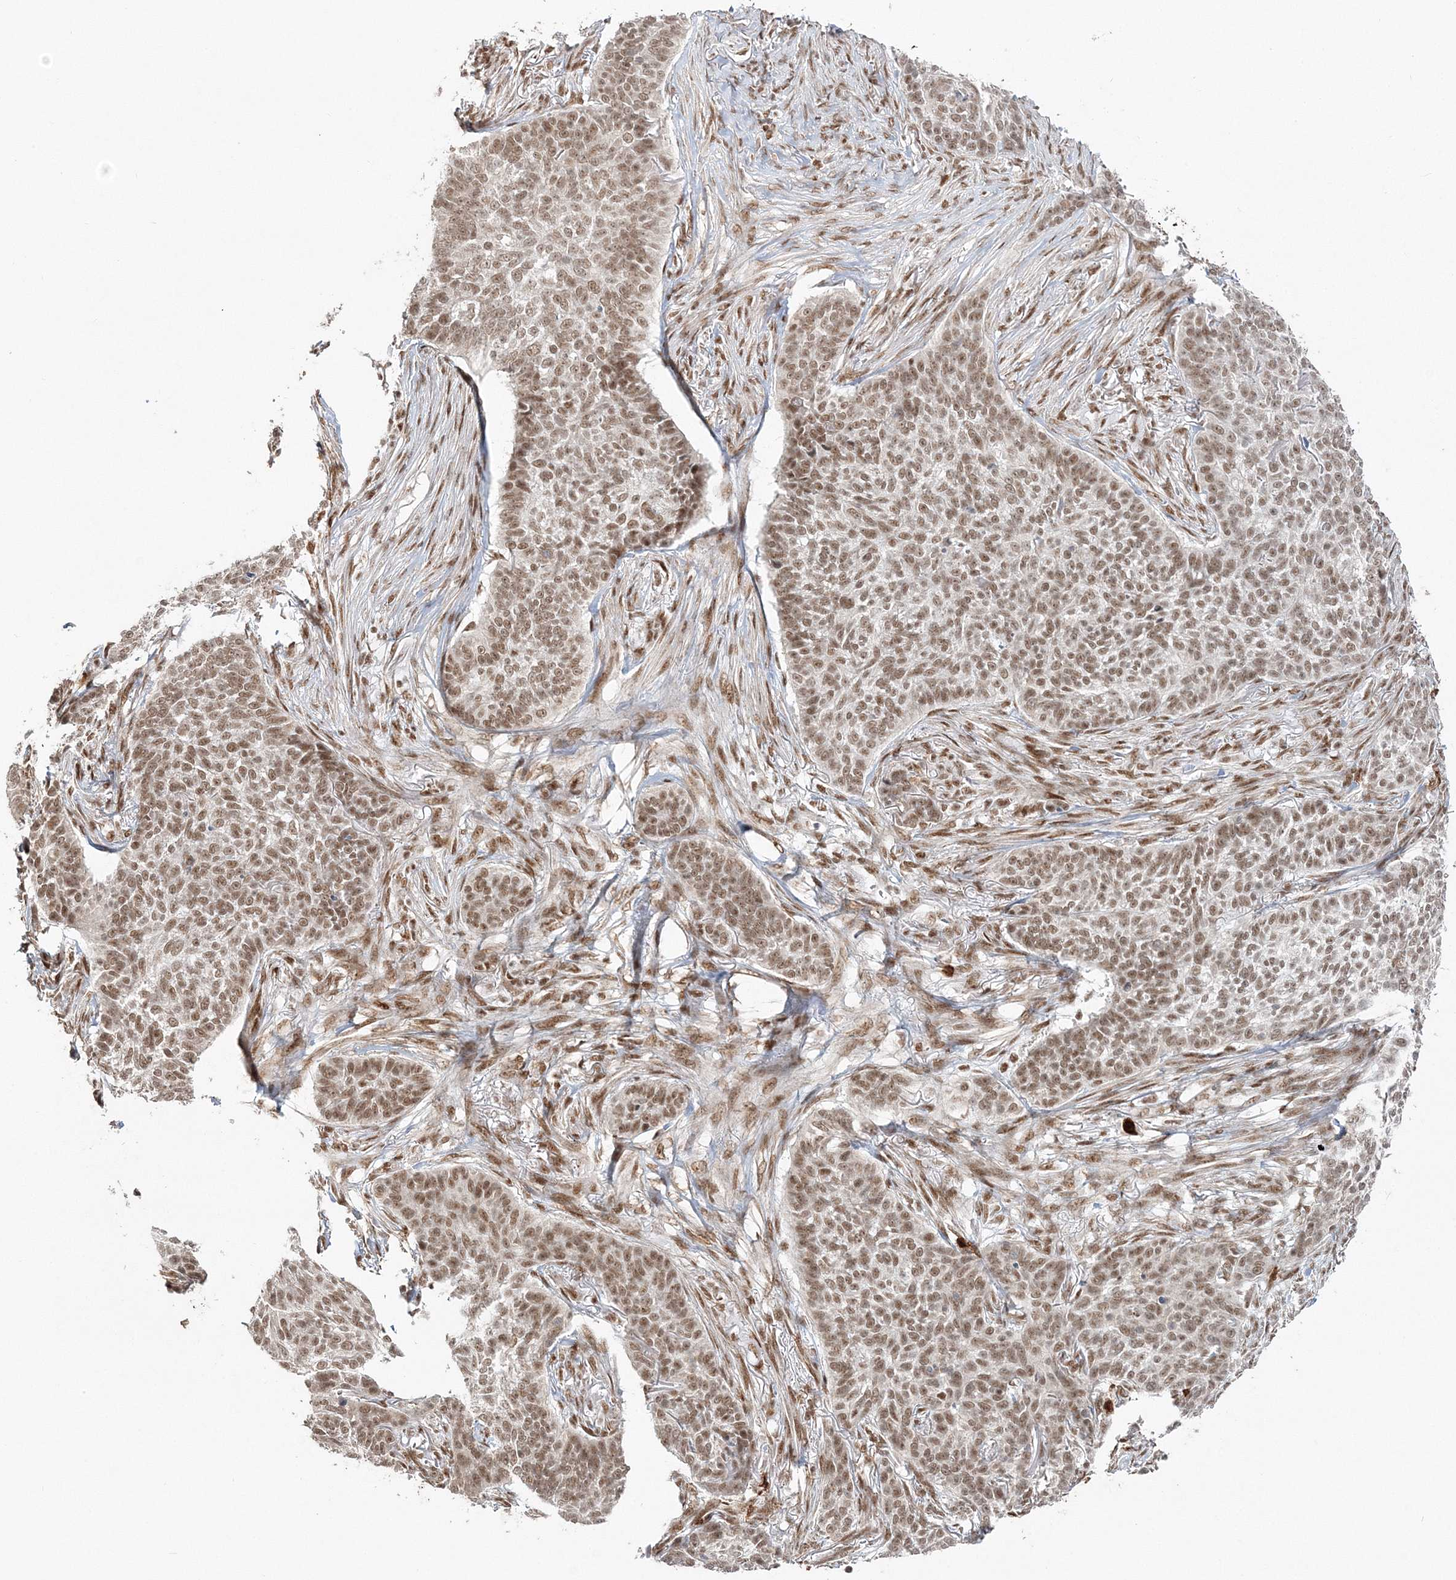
{"staining": {"intensity": "moderate", "quantity": ">75%", "location": "nuclear"}, "tissue": "skin cancer", "cell_type": "Tumor cells", "image_type": "cancer", "snomed": [{"axis": "morphology", "description": "Basal cell carcinoma"}, {"axis": "topography", "description": "Skin"}], "caption": "An image of skin basal cell carcinoma stained for a protein shows moderate nuclear brown staining in tumor cells.", "gene": "QRICH1", "patient": {"sex": "male", "age": 85}}